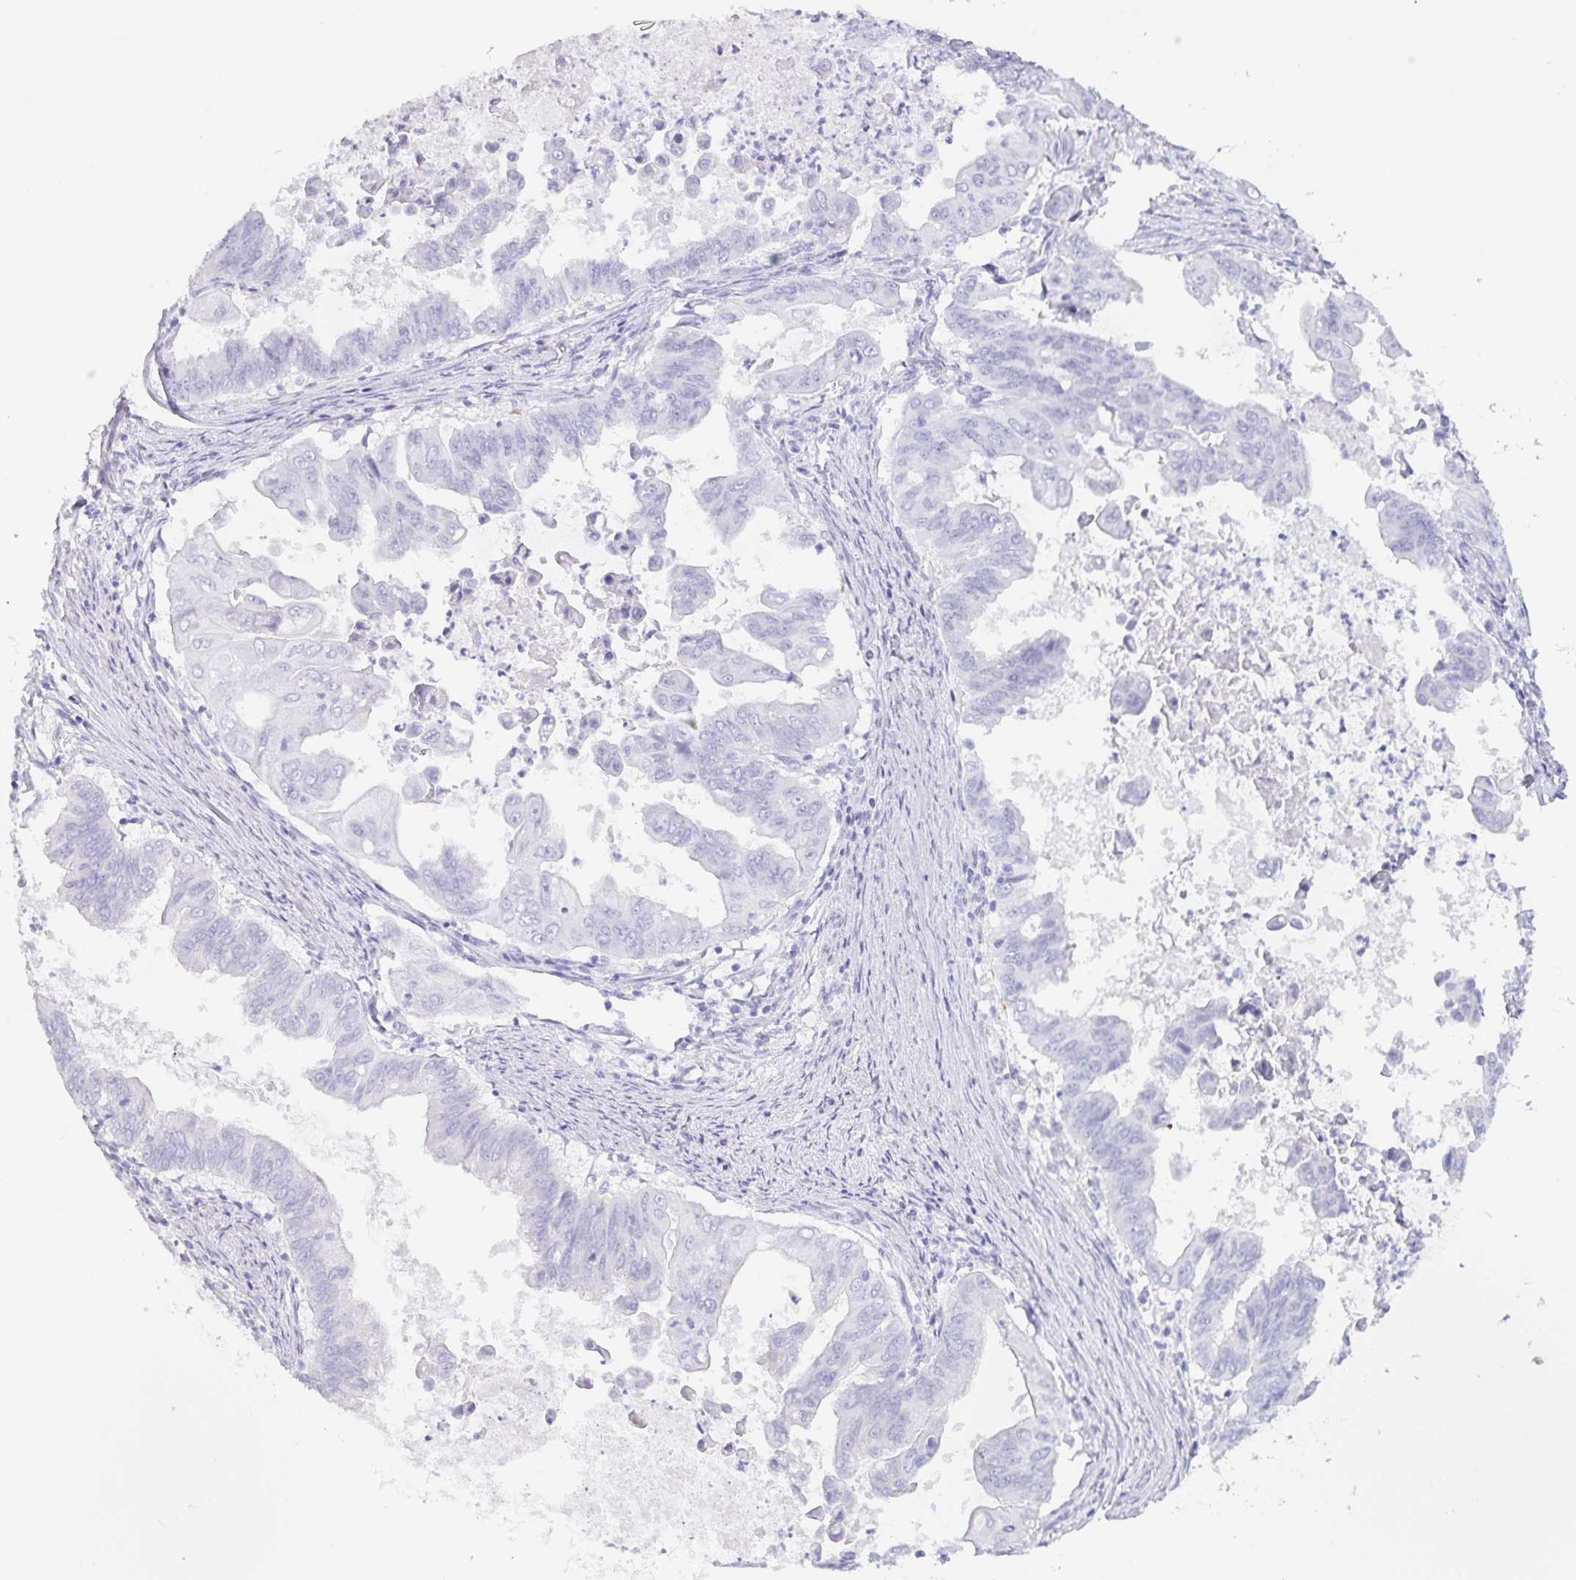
{"staining": {"intensity": "negative", "quantity": "none", "location": "none"}, "tissue": "stomach cancer", "cell_type": "Tumor cells", "image_type": "cancer", "snomed": [{"axis": "morphology", "description": "Adenocarcinoma, NOS"}, {"axis": "topography", "description": "Stomach, upper"}], "caption": "Tumor cells show no significant expression in stomach adenocarcinoma.", "gene": "PRR27", "patient": {"sex": "male", "age": 80}}